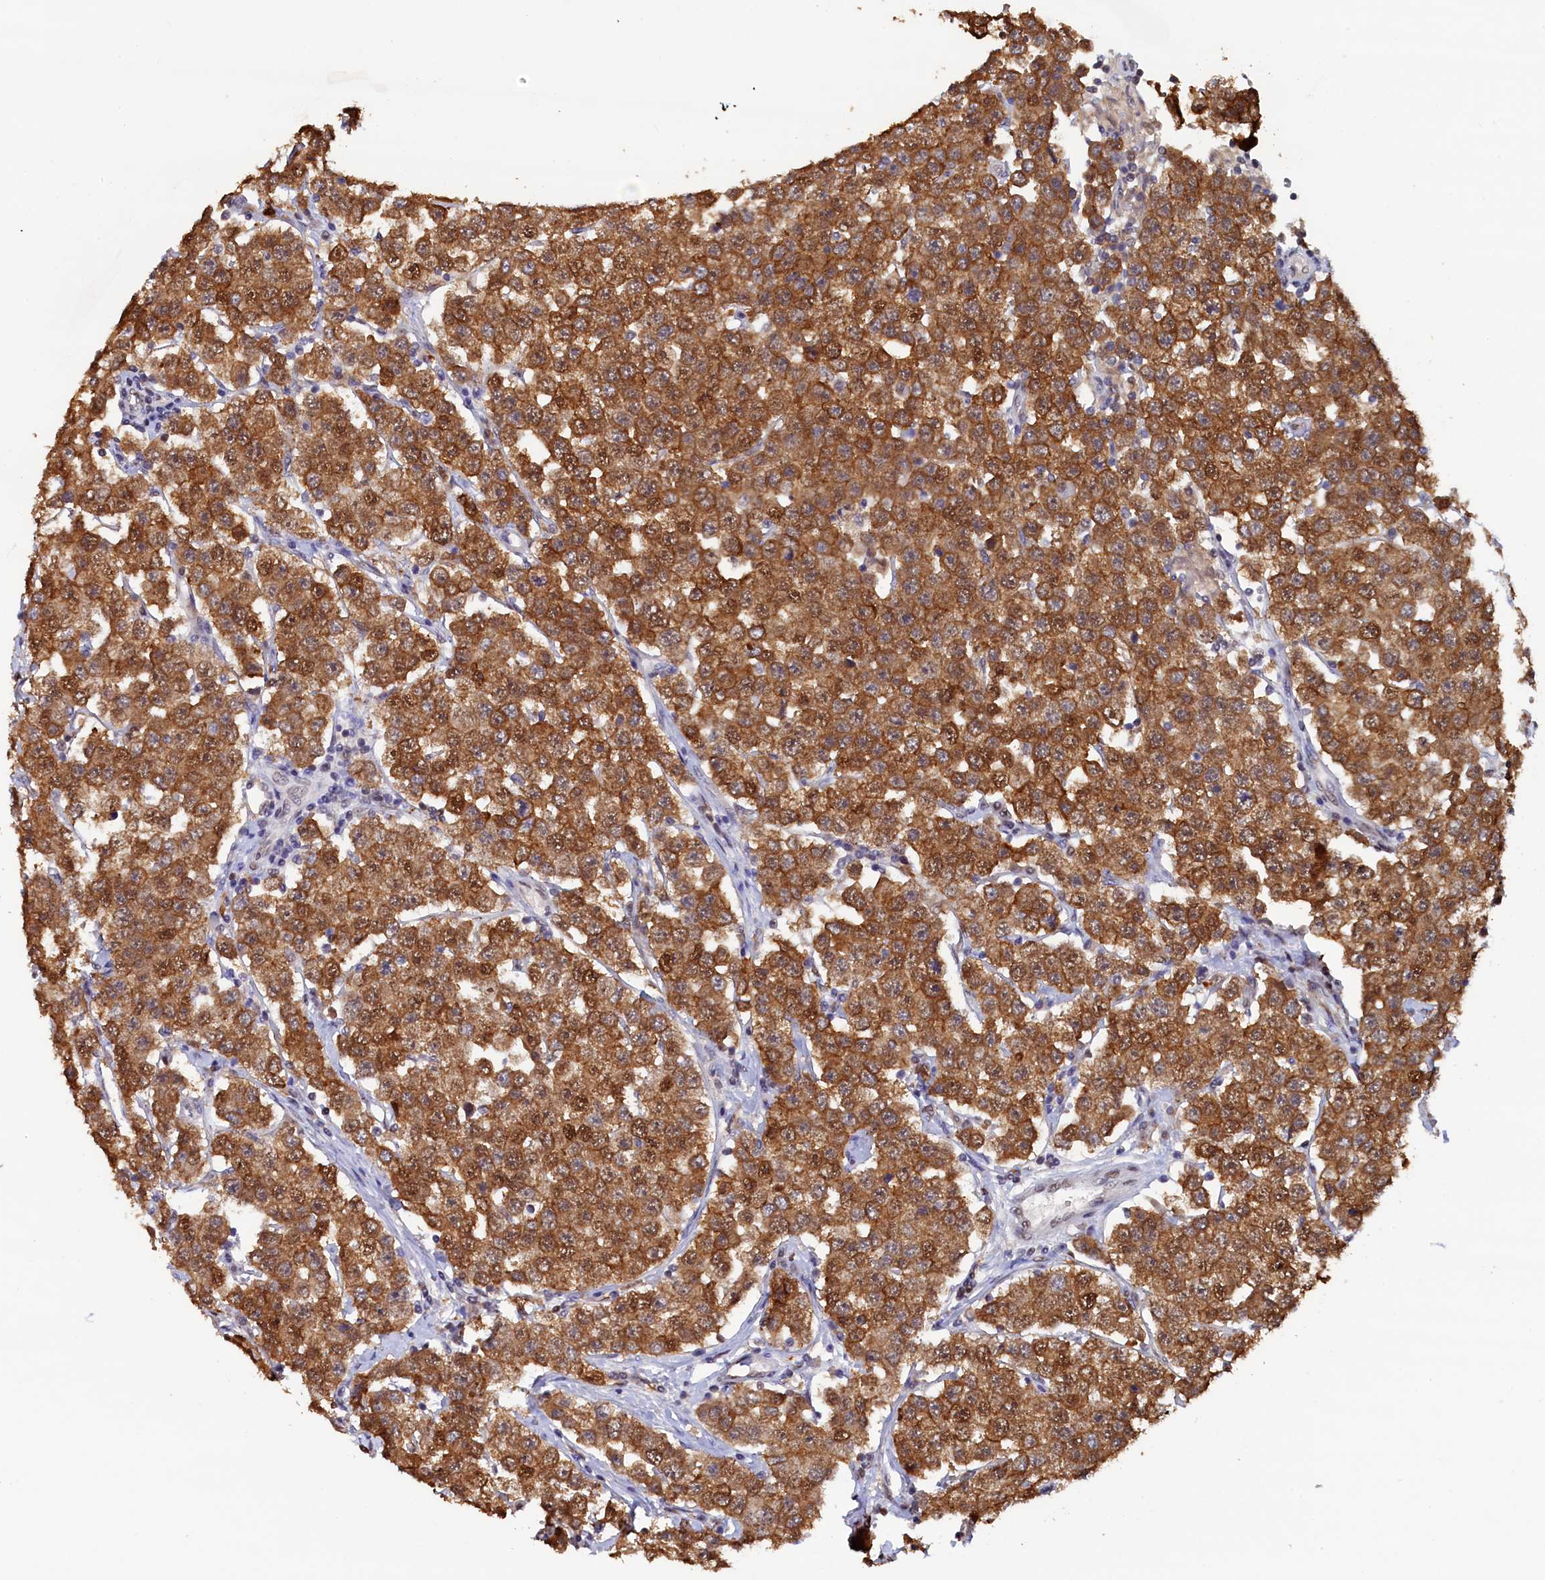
{"staining": {"intensity": "moderate", "quantity": ">75%", "location": "cytoplasmic/membranous,nuclear"}, "tissue": "testis cancer", "cell_type": "Tumor cells", "image_type": "cancer", "snomed": [{"axis": "morphology", "description": "Seminoma, NOS"}, {"axis": "topography", "description": "Testis"}], "caption": "Immunohistochemical staining of testis seminoma reveals moderate cytoplasmic/membranous and nuclear protein staining in approximately >75% of tumor cells. The staining was performed using DAB (3,3'-diaminobenzidine), with brown indicating positive protein expression. Nuclei are stained blue with hematoxylin.", "gene": "AHCY", "patient": {"sex": "male", "age": 28}}